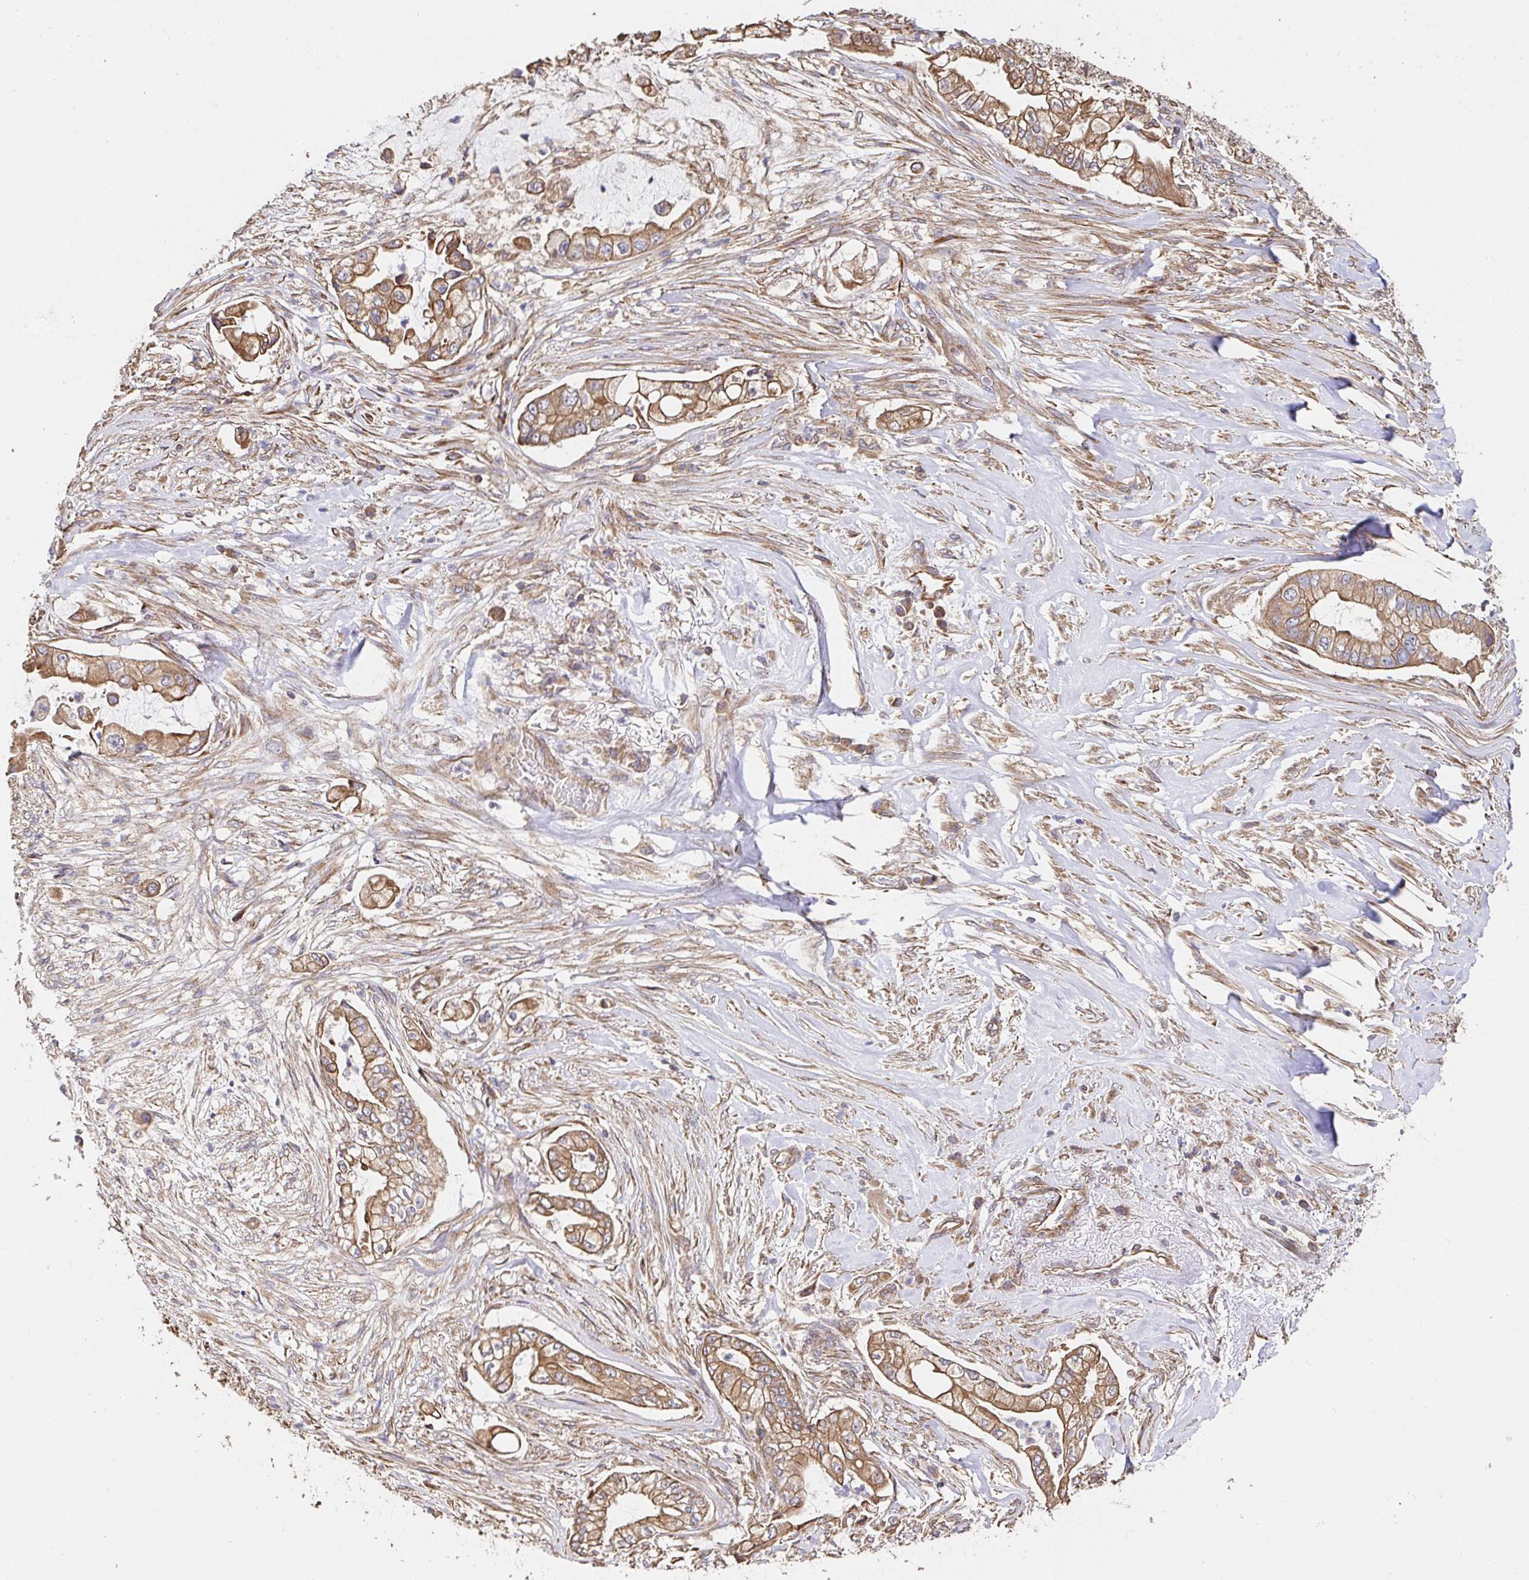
{"staining": {"intensity": "moderate", "quantity": ">75%", "location": "cytoplasmic/membranous"}, "tissue": "pancreatic cancer", "cell_type": "Tumor cells", "image_type": "cancer", "snomed": [{"axis": "morphology", "description": "Adenocarcinoma, NOS"}, {"axis": "topography", "description": "Pancreas"}], "caption": "The image demonstrates staining of pancreatic adenocarcinoma, revealing moderate cytoplasmic/membranous protein positivity (brown color) within tumor cells. (DAB (3,3'-diaminobenzidine) IHC with brightfield microscopy, high magnification).", "gene": "APBB1", "patient": {"sex": "female", "age": 69}}